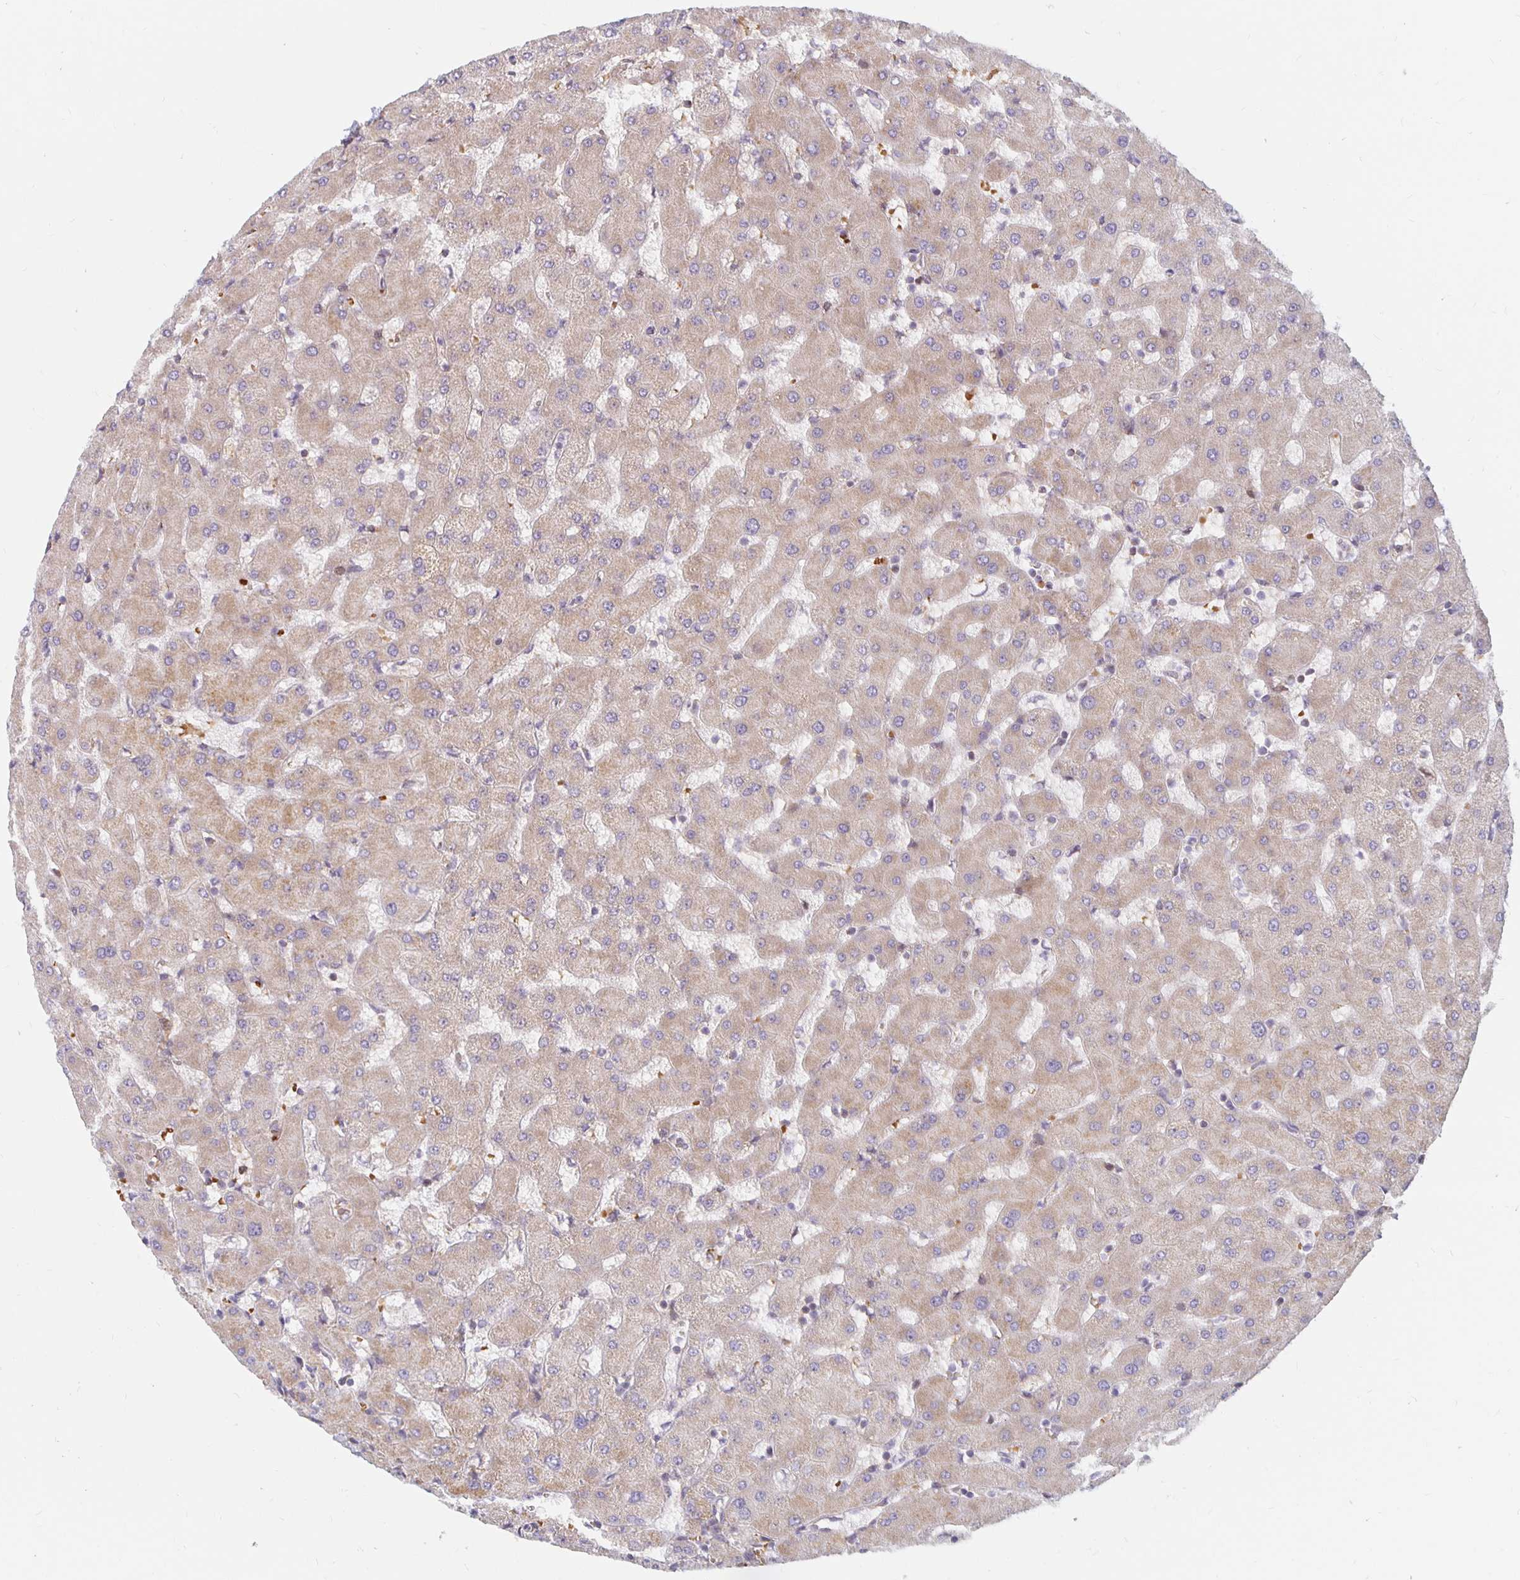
{"staining": {"intensity": "weak", "quantity": "25%-75%", "location": "cytoplasmic/membranous"}, "tissue": "liver", "cell_type": "Cholangiocytes", "image_type": "normal", "snomed": [{"axis": "morphology", "description": "Normal tissue, NOS"}, {"axis": "topography", "description": "Liver"}], "caption": "Weak cytoplasmic/membranous protein positivity is present in about 25%-75% of cholangiocytes in liver. The protein of interest is stained brown, and the nuclei are stained in blue (DAB (3,3'-diaminobenzidine) IHC with brightfield microscopy, high magnification).", "gene": "MRPL28", "patient": {"sex": "female", "age": 63}}